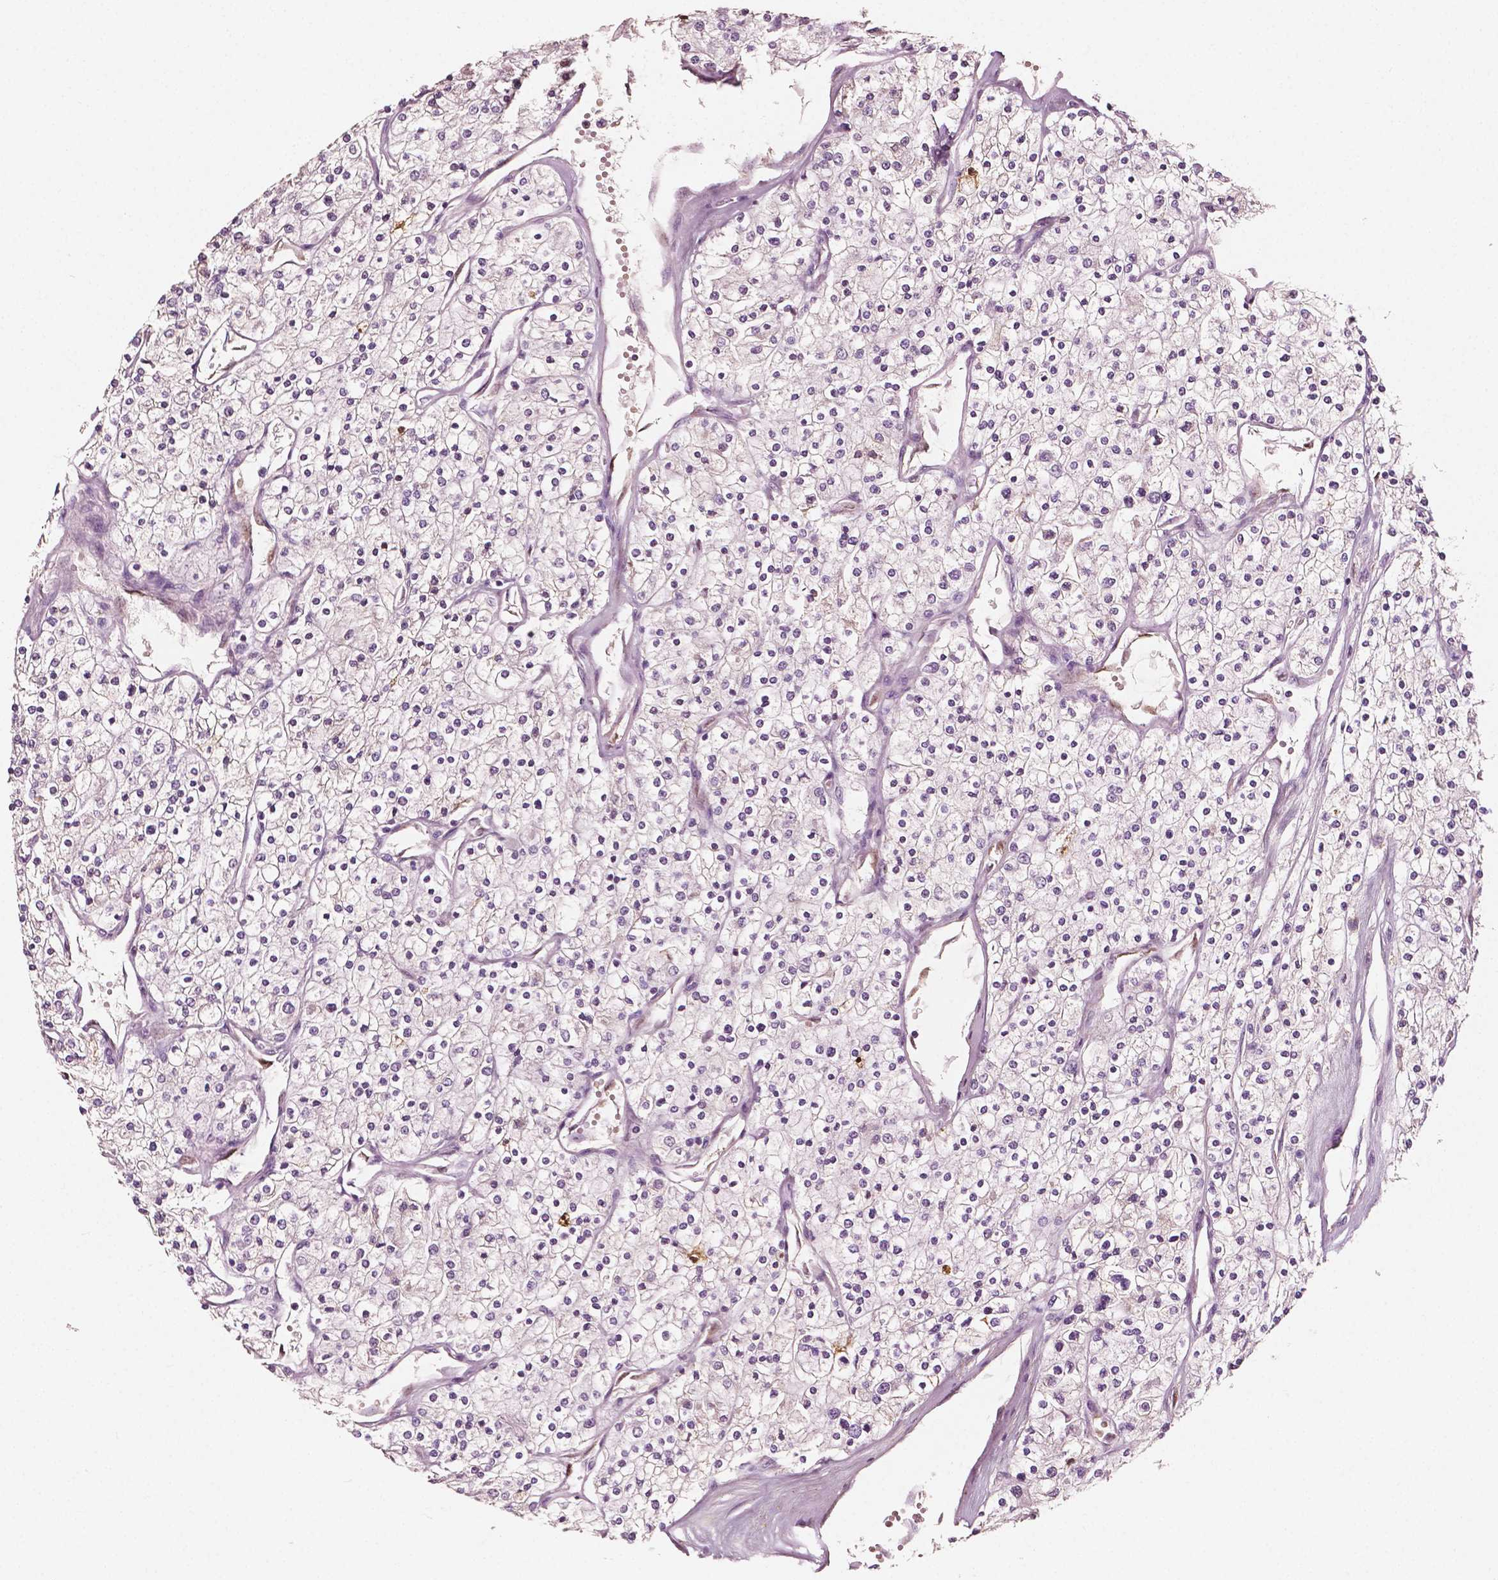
{"staining": {"intensity": "negative", "quantity": "none", "location": "none"}, "tissue": "renal cancer", "cell_type": "Tumor cells", "image_type": "cancer", "snomed": [{"axis": "morphology", "description": "Adenocarcinoma, NOS"}, {"axis": "topography", "description": "Kidney"}], "caption": "Immunohistochemistry (IHC) of adenocarcinoma (renal) shows no staining in tumor cells. (Stains: DAB immunohistochemistry (IHC) with hematoxylin counter stain, Microscopy: brightfield microscopy at high magnification).", "gene": "APOA4", "patient": {"sex": "male", "age": 80}}